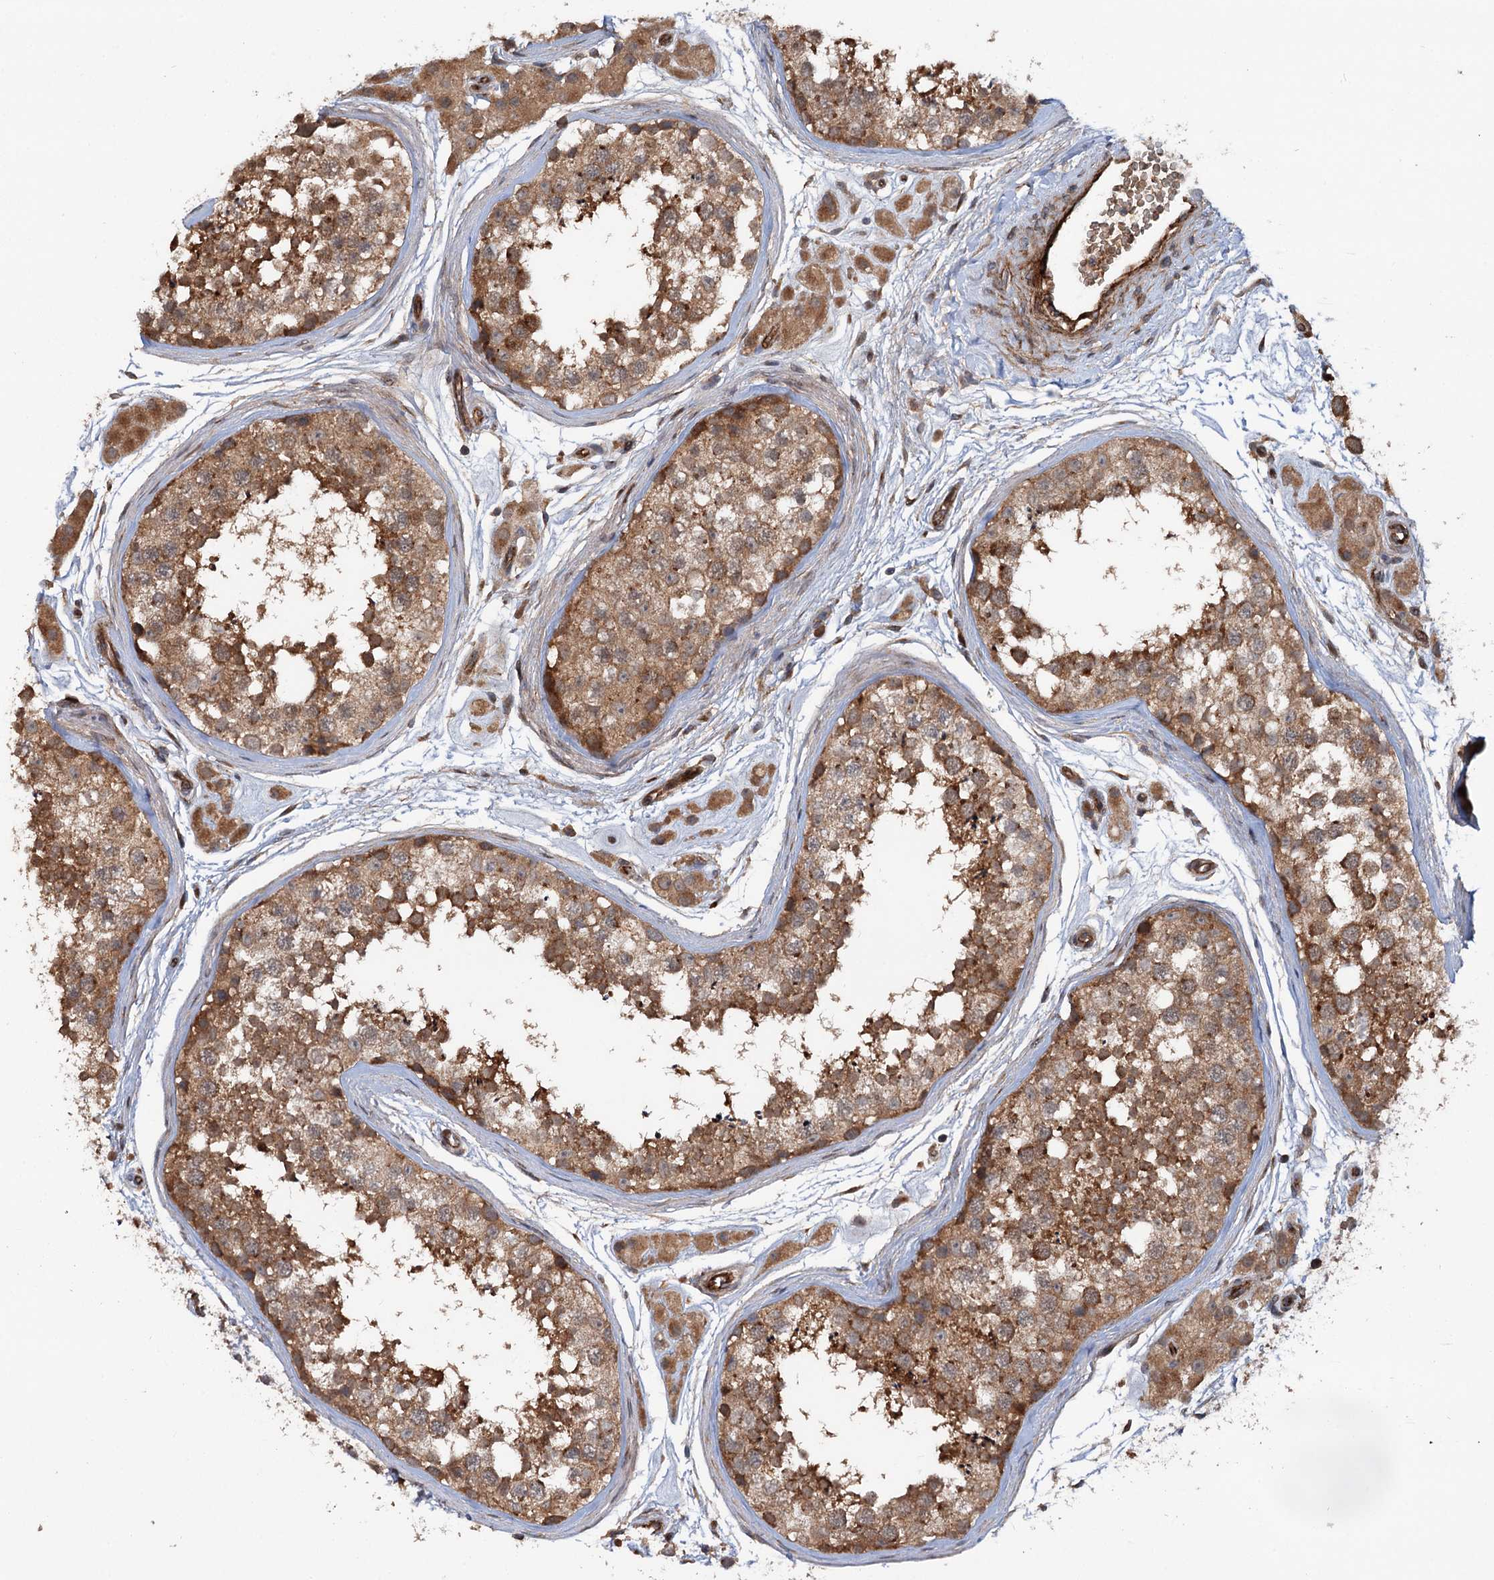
{"staining": {"intensity": "moderate", "quantity": "25%-75%", "location": "cytoplasmic/membranous"}, "tissue": "testis", "cell_type": "Cells in seminiferous ducts", "image_type": "normal", "snomed": [{"axis": "morphology", "description": "Normal tissue, NOS"}, {"axis": "topography", "description": "Testis"}], "caption": "Immunohistochemical staining of normal testis exhibits moderate cytoplasmic/membranous protein positivity in about 25%-75% of cells in seminiferous ducts. (DAB (3,3'-diaminobenzidine) IHC, brown staining for protein, blue staining for nuclei).", "gene": "ADGRG4", "patient": {"sex": "male", "age": 56}}